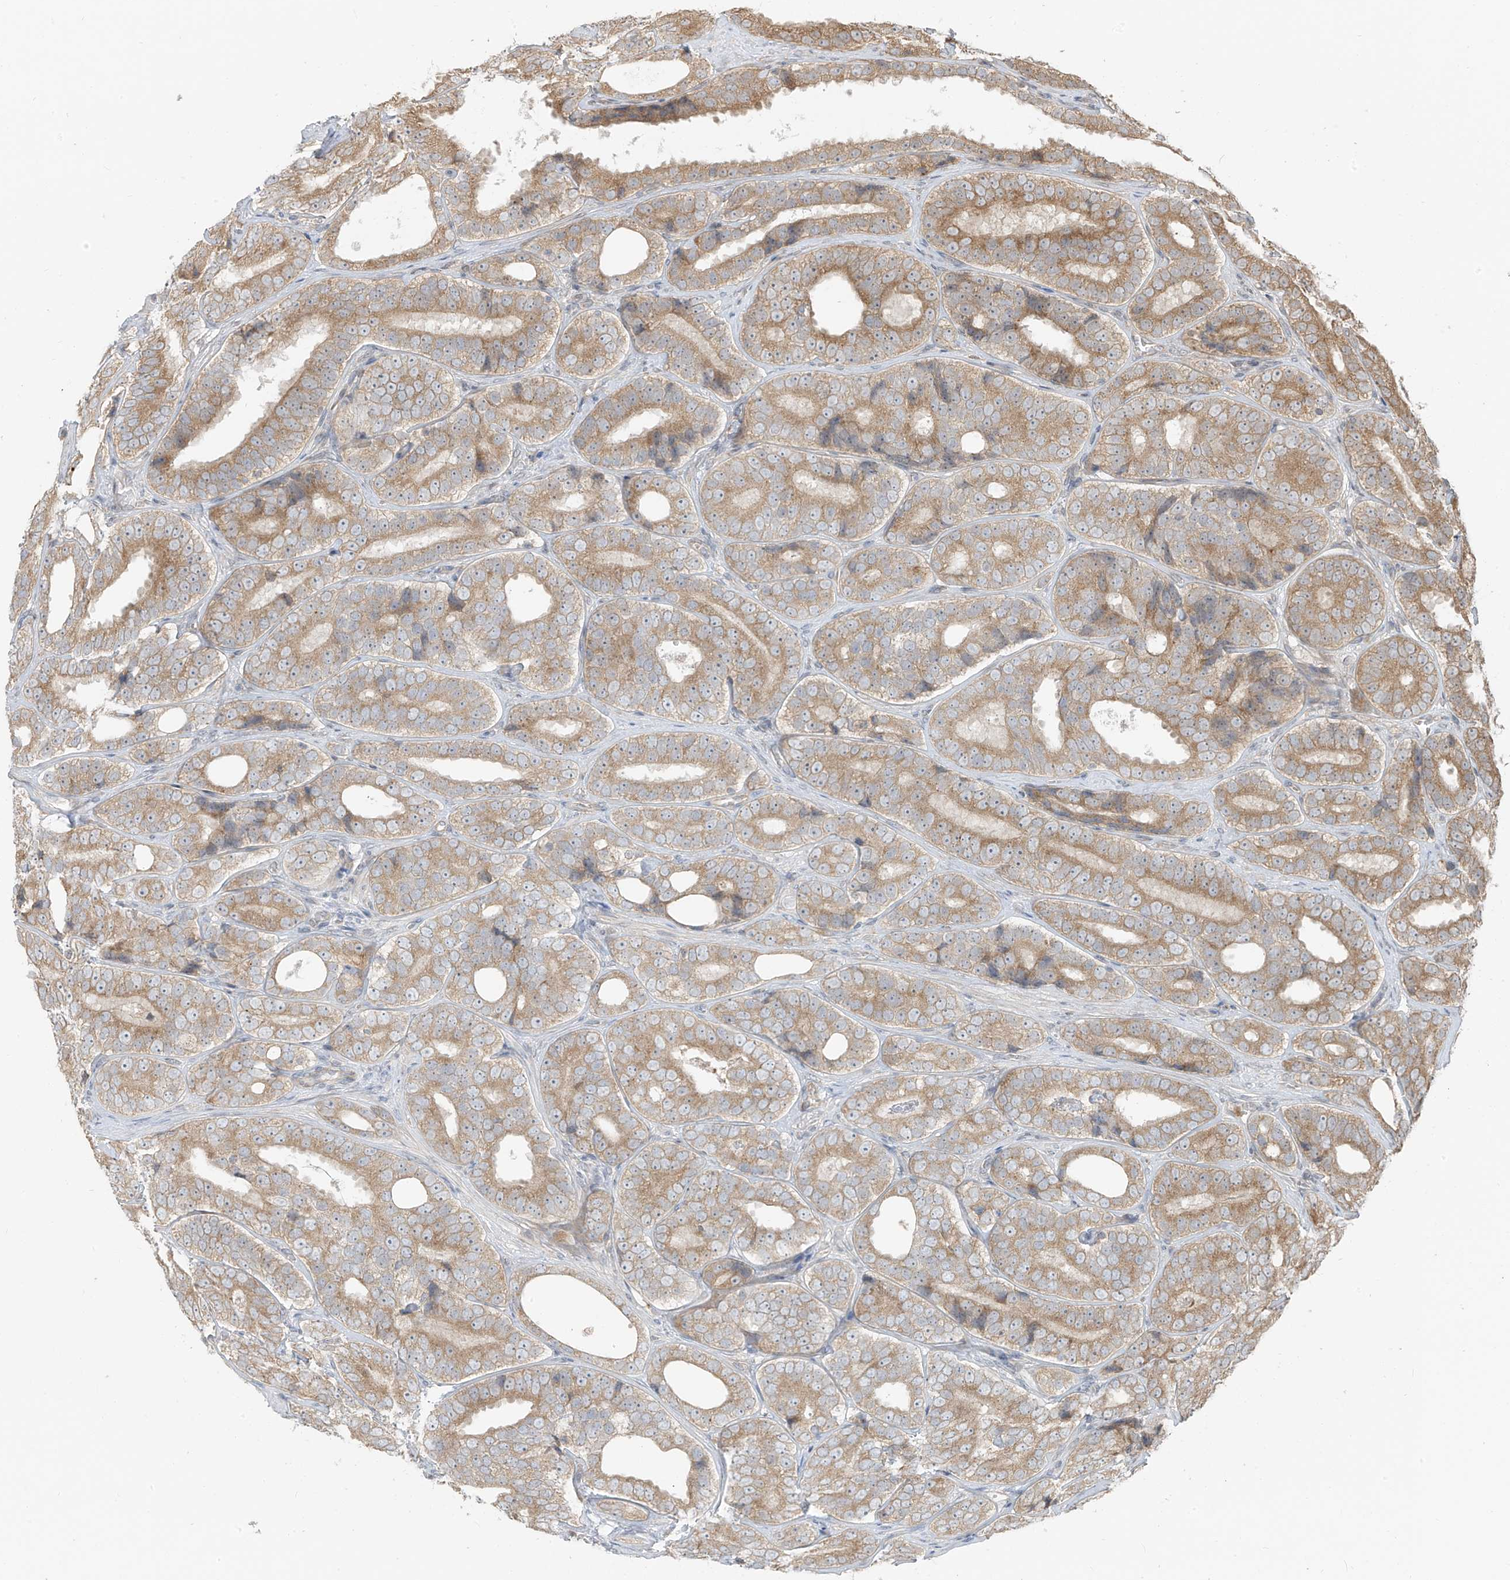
{"staining": {"intensity": "moderate", "quantity": ">75%", "location": "cytoplasmic/membranous"}, "tissue": "prostate cancer", "cell_type": "Tumor cells", "image_type": "cancer", "snomed": [{"axis": "morphology", "description": "Adenocarcinoma, High grade"}, {"axis": "topography", "description": "Prostate"}], "caption": "There is medium levels of moderate cytoplasmic/membranous positivity in tumor cells of high-grade adenocarcinoma (prostate), as demonstrated by immunohistochemical staining (brown color).", "gene": "PDE11A", "patient": {"sex": "male", "age": 56}}